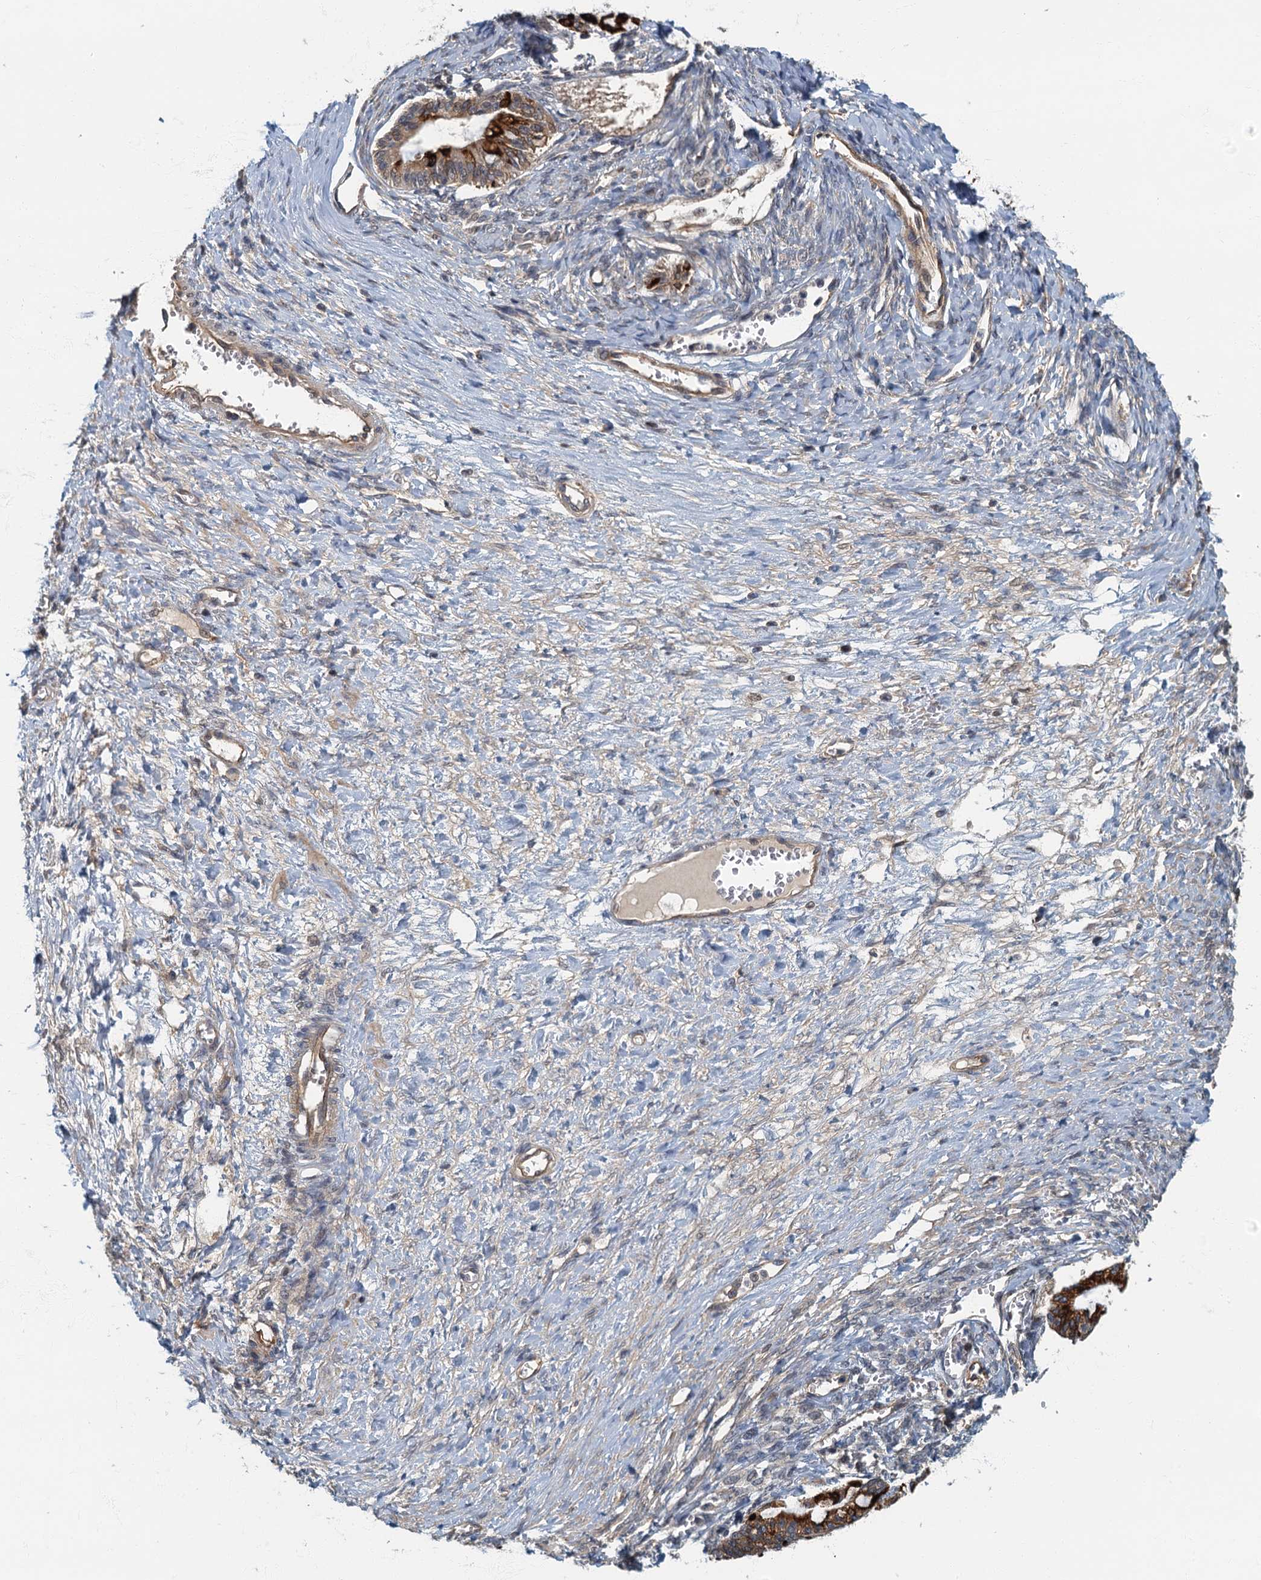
{"staining": {"intensity": "strong", "quantity": ">75%", "location": "cytoplasmic/membranous"}, "tissue": "ovarian cancer", "cell_type": "Tumor cells", "image_type": "cancer", "snomed": [{"axis": "morphology", "description": "Cystadenocarcinoma, mucinous, NOS"}, {"axis": "topography", "description": "Ovary"}], "caption": "Ovarian mucinous cystadenocarcinoma was stained to show a protein in brown. There is high levels of strong cytoplasmic/membranous positivity in about >75% of tumor cells. (IHC, brightfield microscopy, high magnification).", "gene": "CKAP2L", "patient": {"sex": "female", "age": 73}}